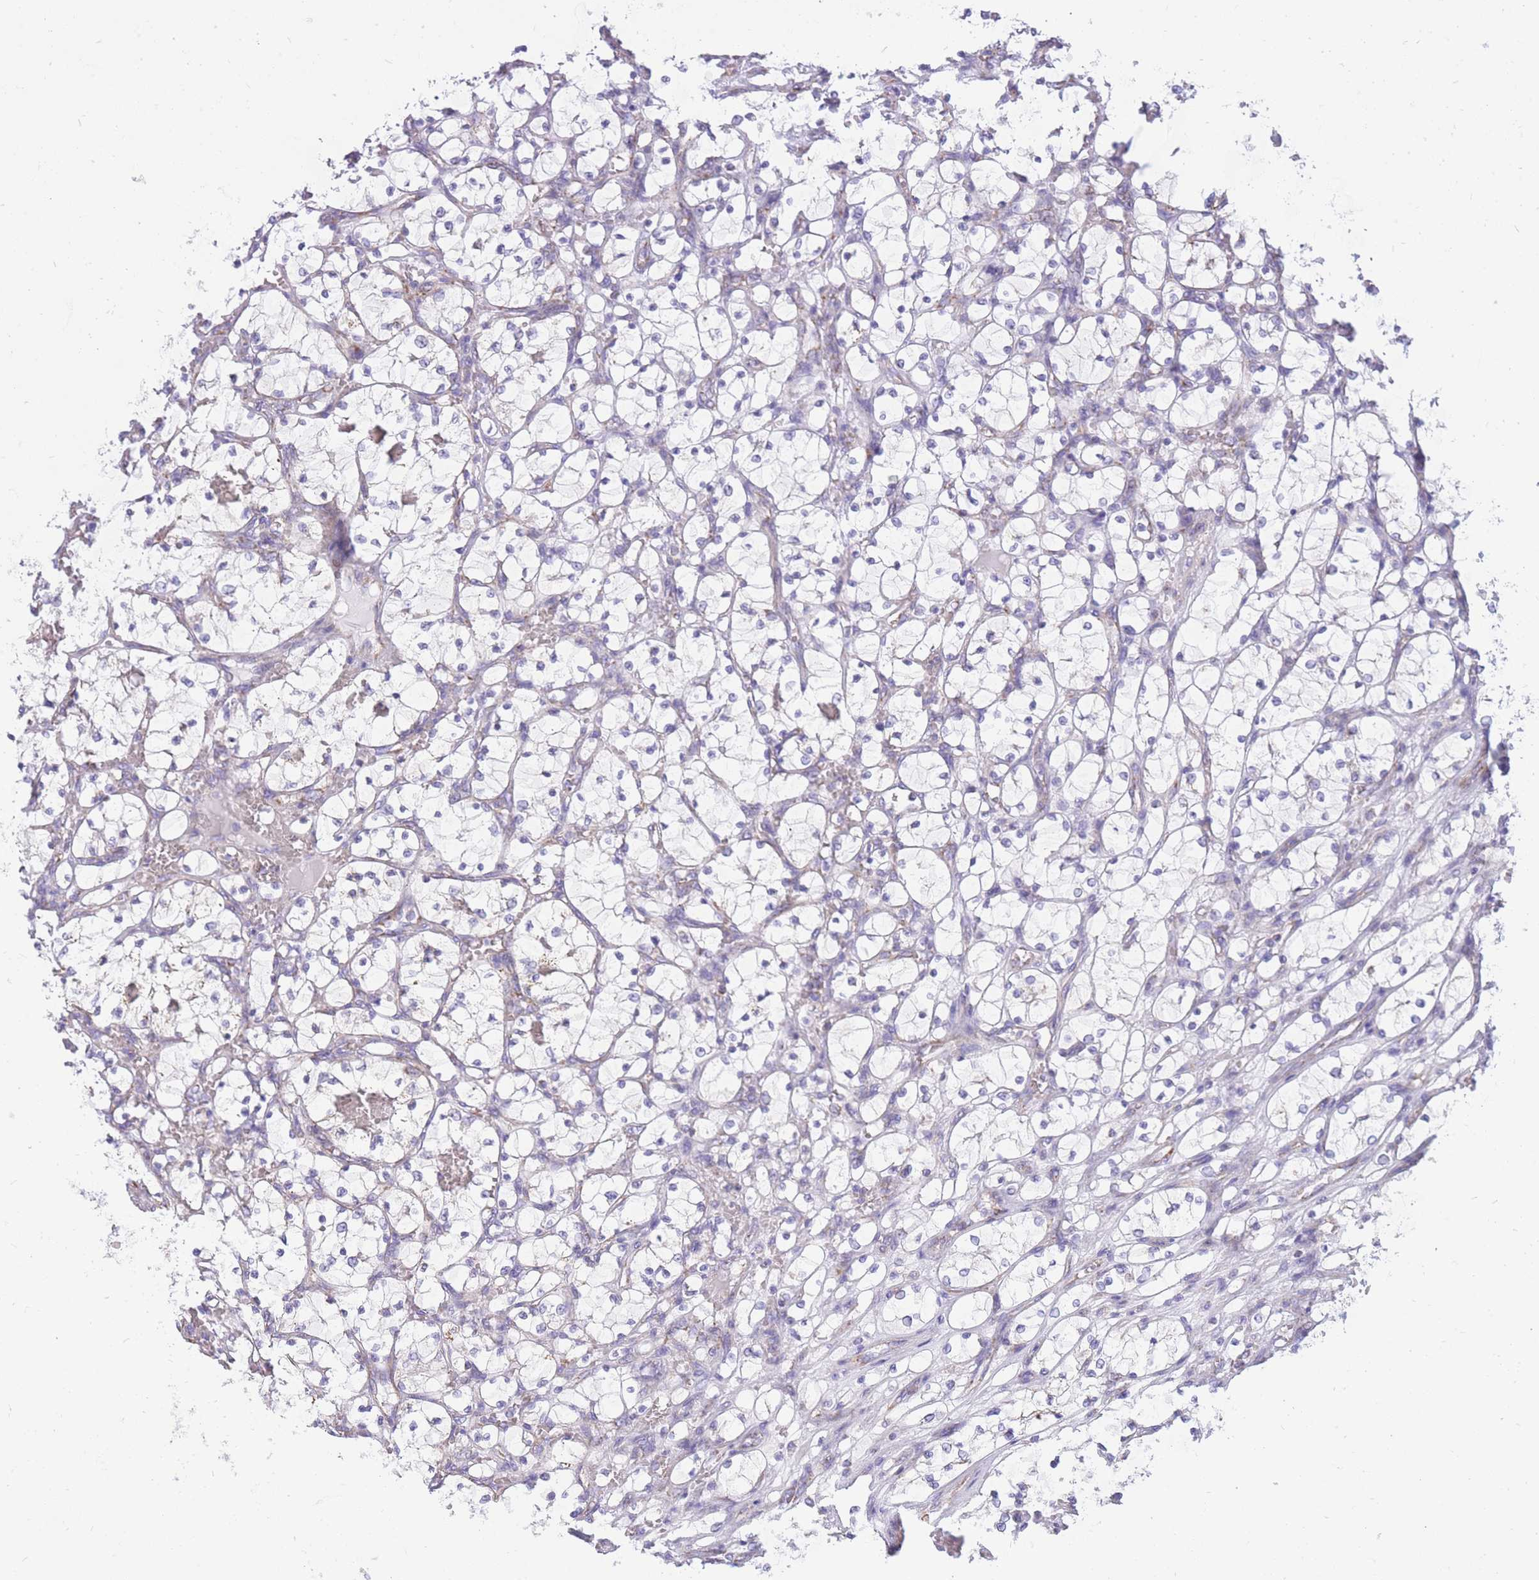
{"staining": {"intensity": "negative", "quantity": "none", "location": "none"}, "tissue": "renal cancer", "cell_type": "Tumor cells", "image_type": "cancer", "snomed": [{"axis": "morphology", "description": "Adenocarcinoma, NOS"}, {"axis": "topography", "description": "Kidney"}], "caption": "DAB (3,3'-diaminobenzidine) immunohistochemical staining of human adenocarcinoma (renal) shows no significant positivity in tumor cells.", "gene": "PCSK1", "patient": {"sex": "female", "age": 69}}